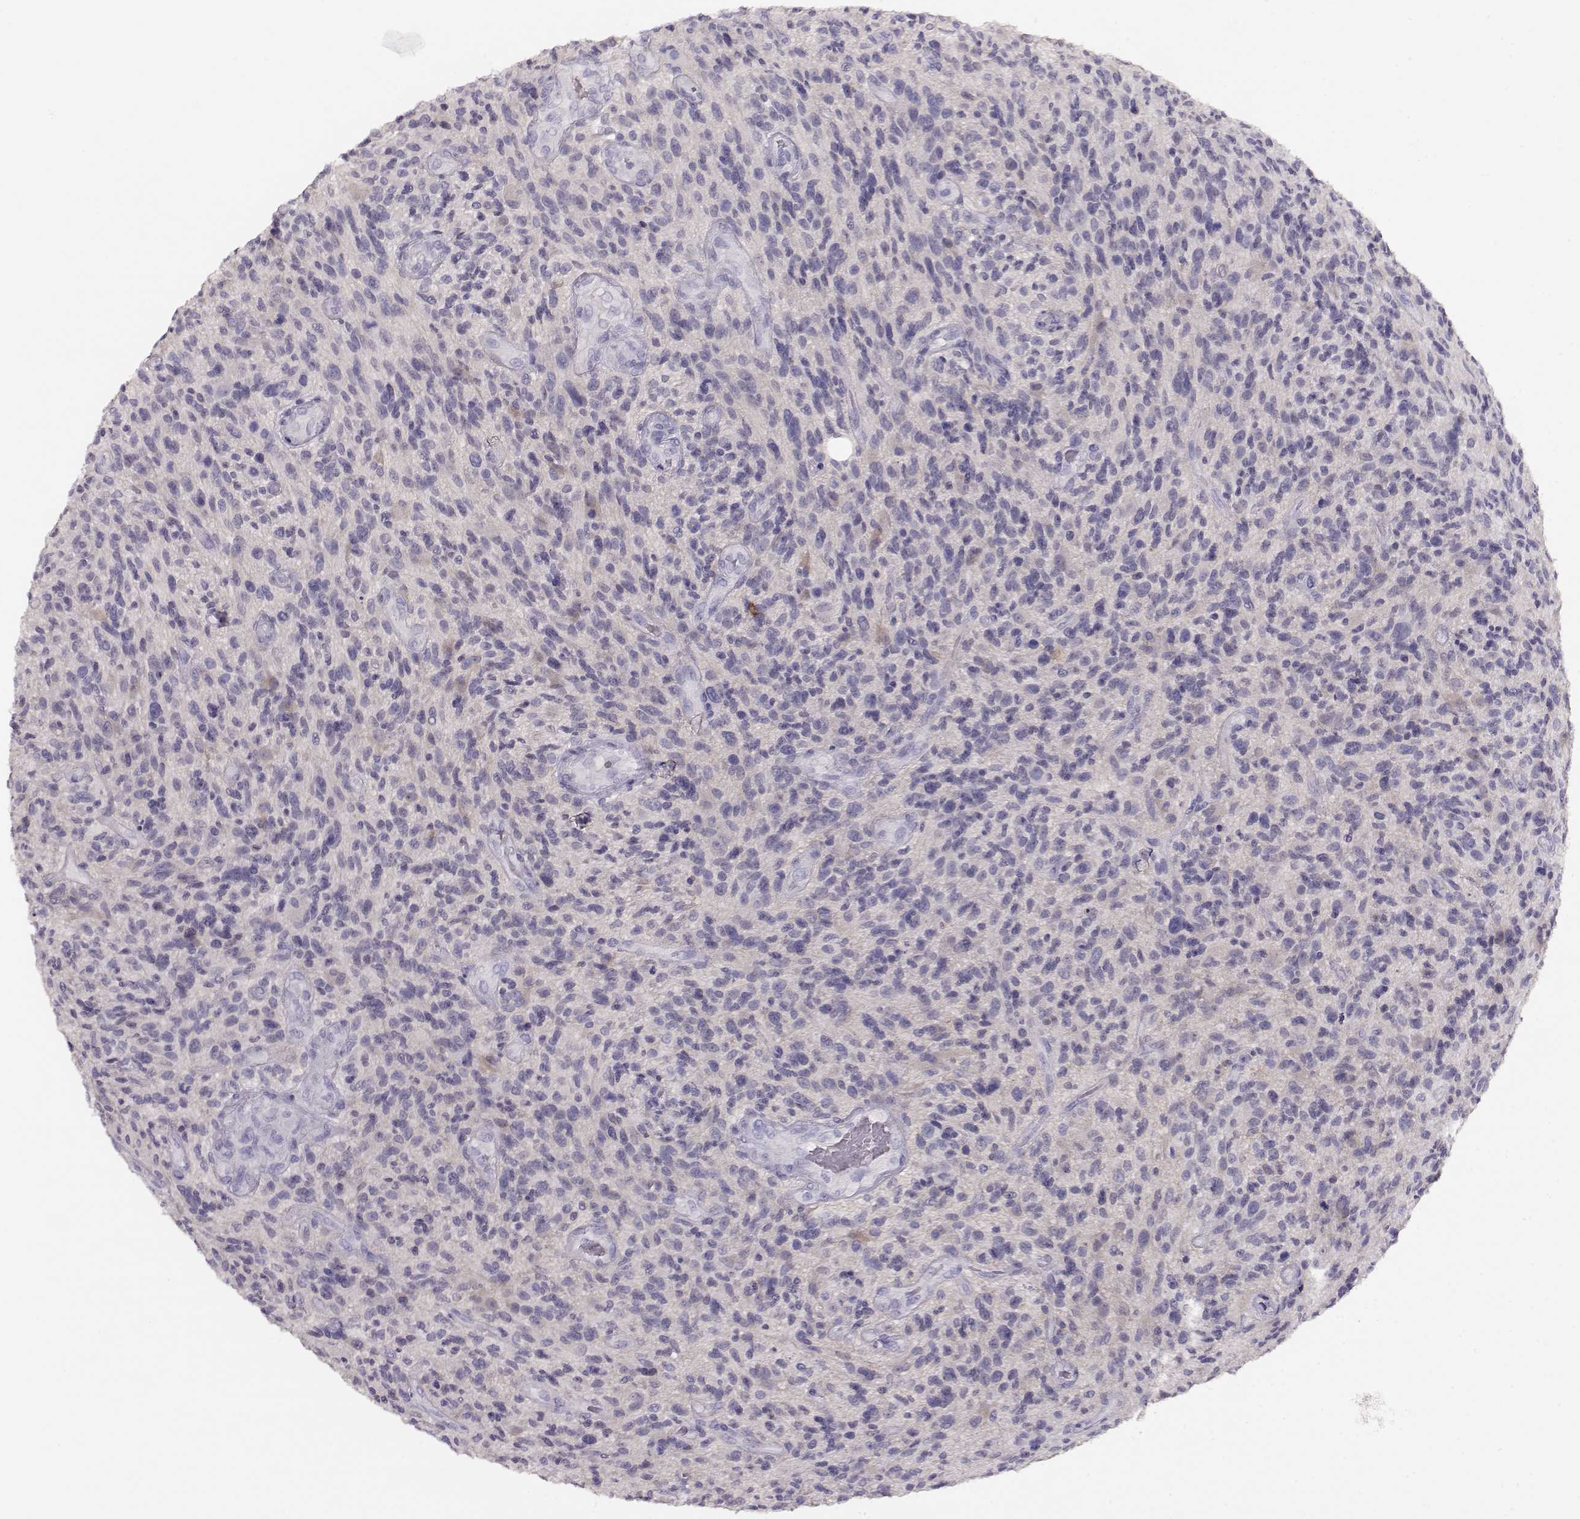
{"staining": {"intensity": "negative", "quantity": "none", "location": "none"}, "tissue": "glioma", "cell_type": "Tumor cells", "image_type": "cancer", "snomed": [{"axis": "morphology", "description": "Glioma, malignant, High grade"}, {"axis": "topography", "description": "Brain"}], "caption": "Glioma was stained to show a protein in brown. There is no significant positivity in tumor cells. (Immunohistochemistry, brightfield microscopy, high magnification).", "gene": "NDRG4", "patient": {"sex": "male", "age": 47}}